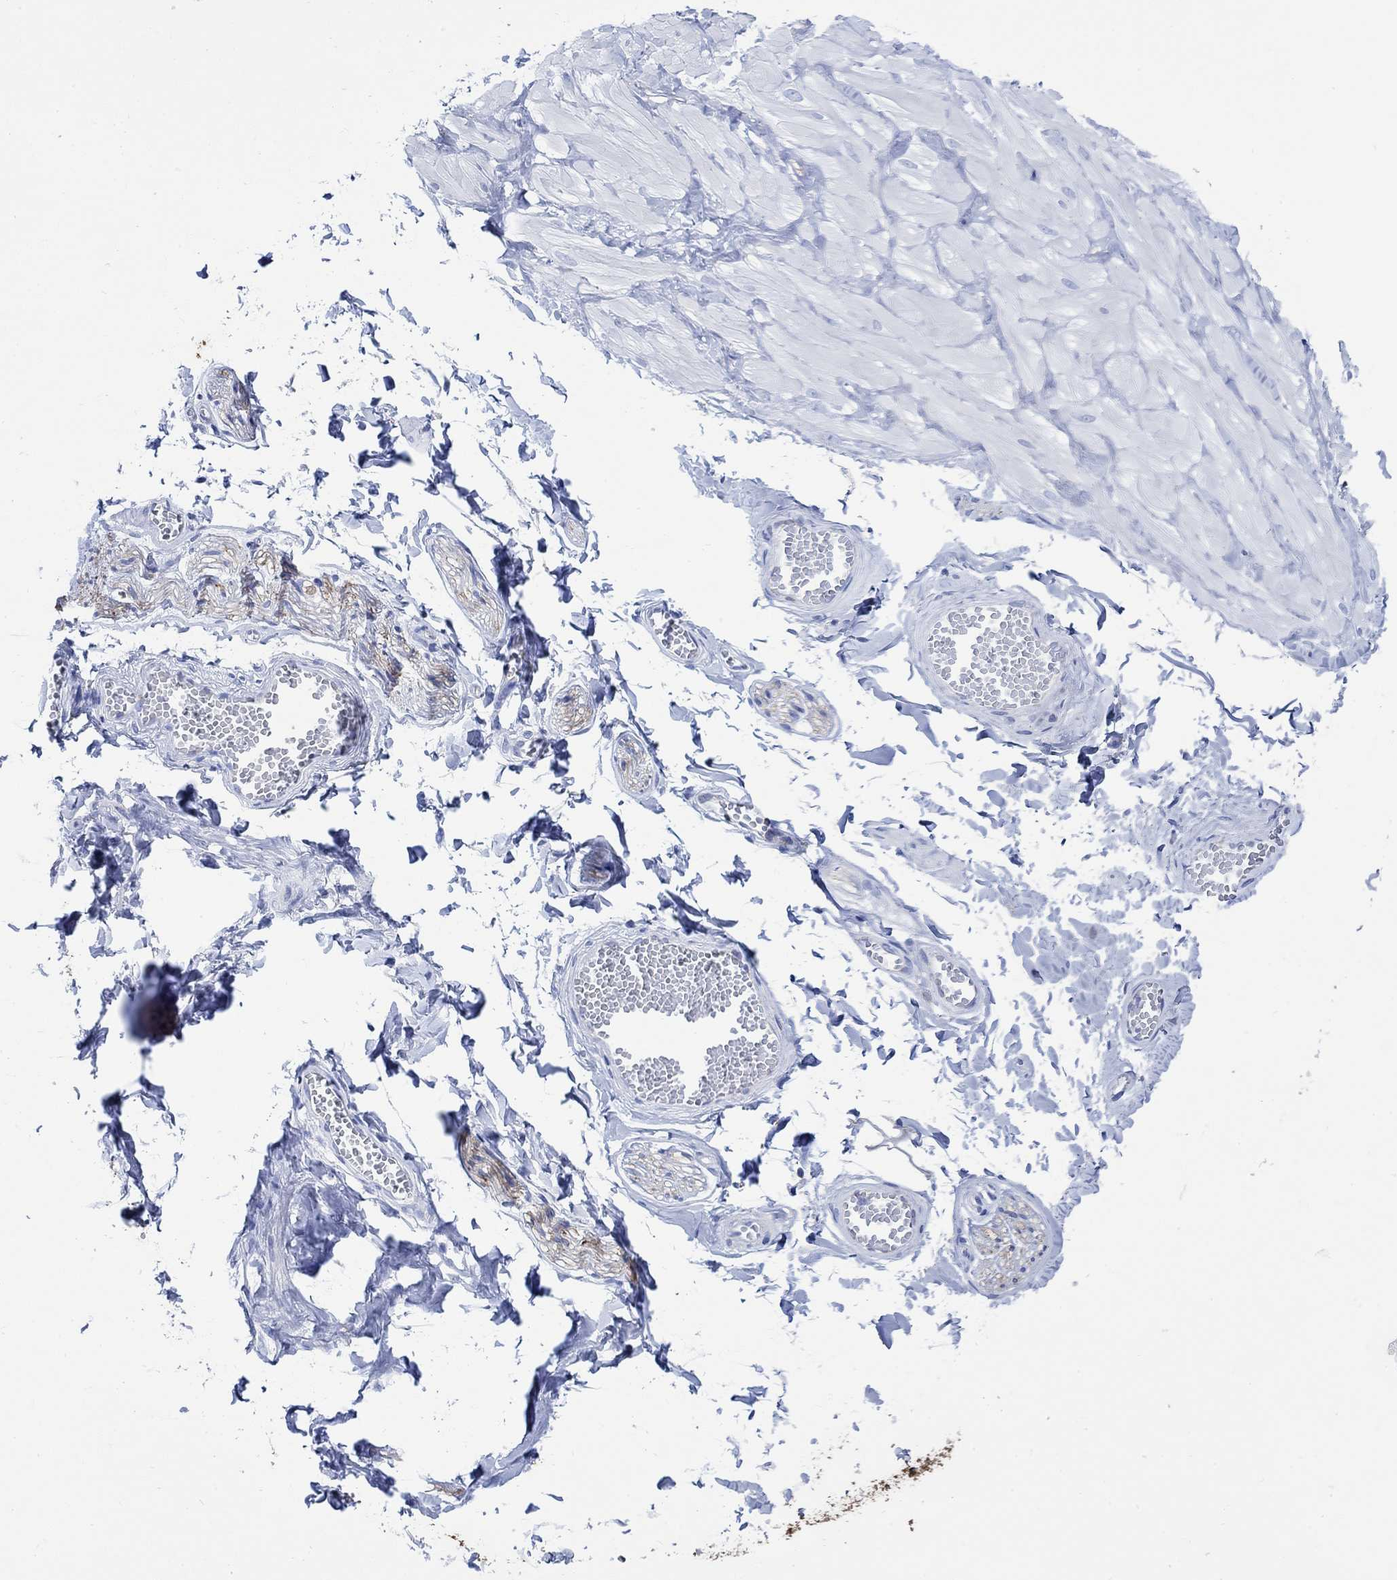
{"staining": {"intensity": "negative", "quantity": "none", "location": "none"}, "tissue": "adipose tissue", "cell_type": "Adipocytes", "image_type": "normal", "snomed": [{"axis": "morphology", "description": "Normal tissue, NOS"}, {"axis": "topography", "description": "Smooth muscle"}, {"axis": "topography", "description": "Peripheral nerve tissue"}], "caption": "Immunohistochemistry photomicrograph of normal adipose tissue: human adipose tissue stained with DAB (3,3'-diaminobenzidine) shows no significant protein staining in adipocytes.", "gene": "CPLX1", "patient": {"sex": "male", "age": 22}}